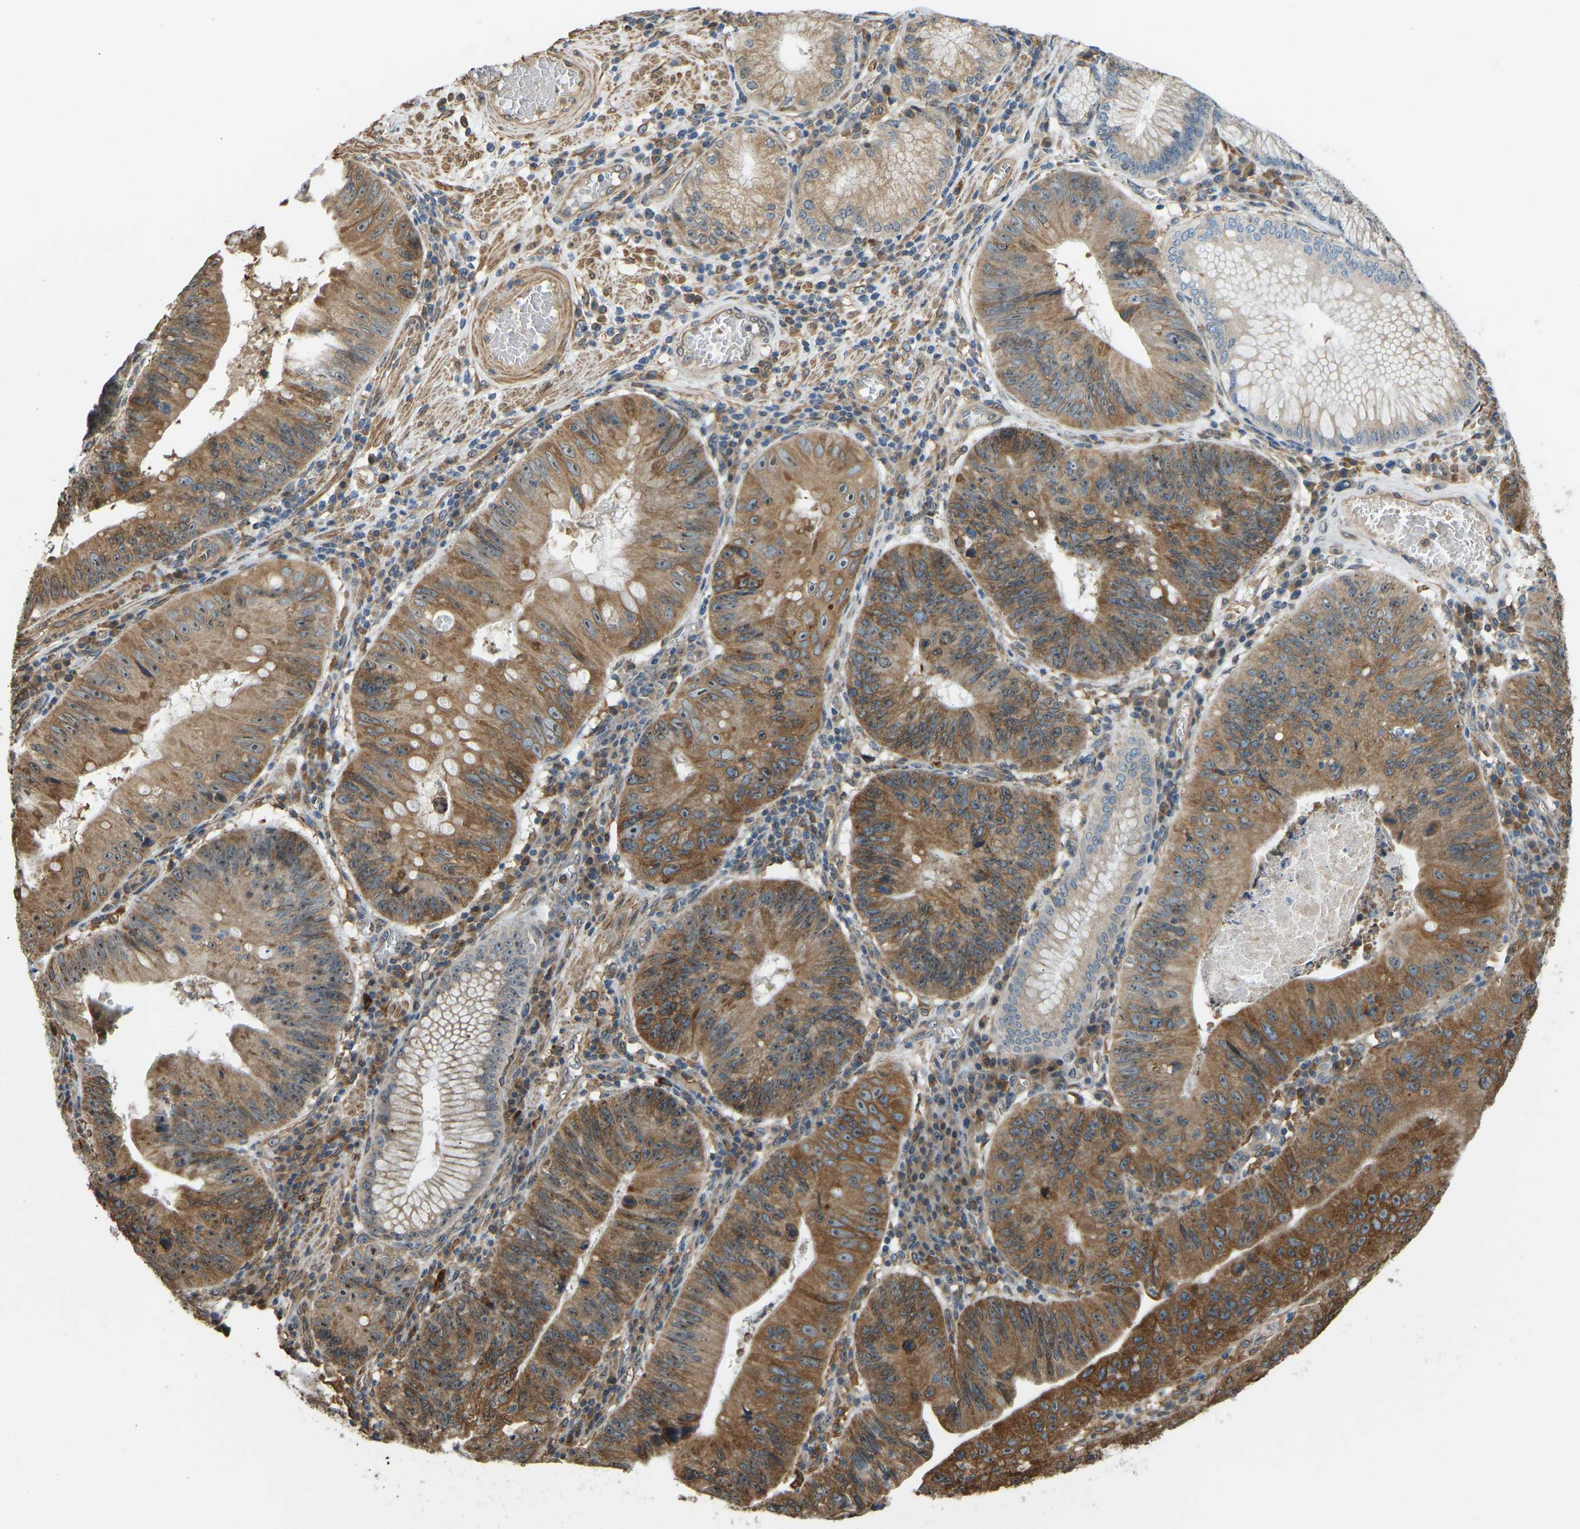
{"staining": {"intensity": "moderate", "quantity": ">75%", "location": "cytoplasmic/membranous,nuclear"}, "tissue": "stomach cancer", "cell_type": "Tumor cells", "image_type": "cancer", "snomed": [{"axis": "morphology", "description": "Adenocarcinoma, NOS"}, {"axis": "topography", "description": "Stomach"}], "caption": "Protein staining of adenocarcinoma (stomach) tissue shows moderate cytoplasmic/membranous and nuclear expression in about >75% of tumor cells.", "gene": "OS9", "patient": {"sex": "male", "age": 59}}